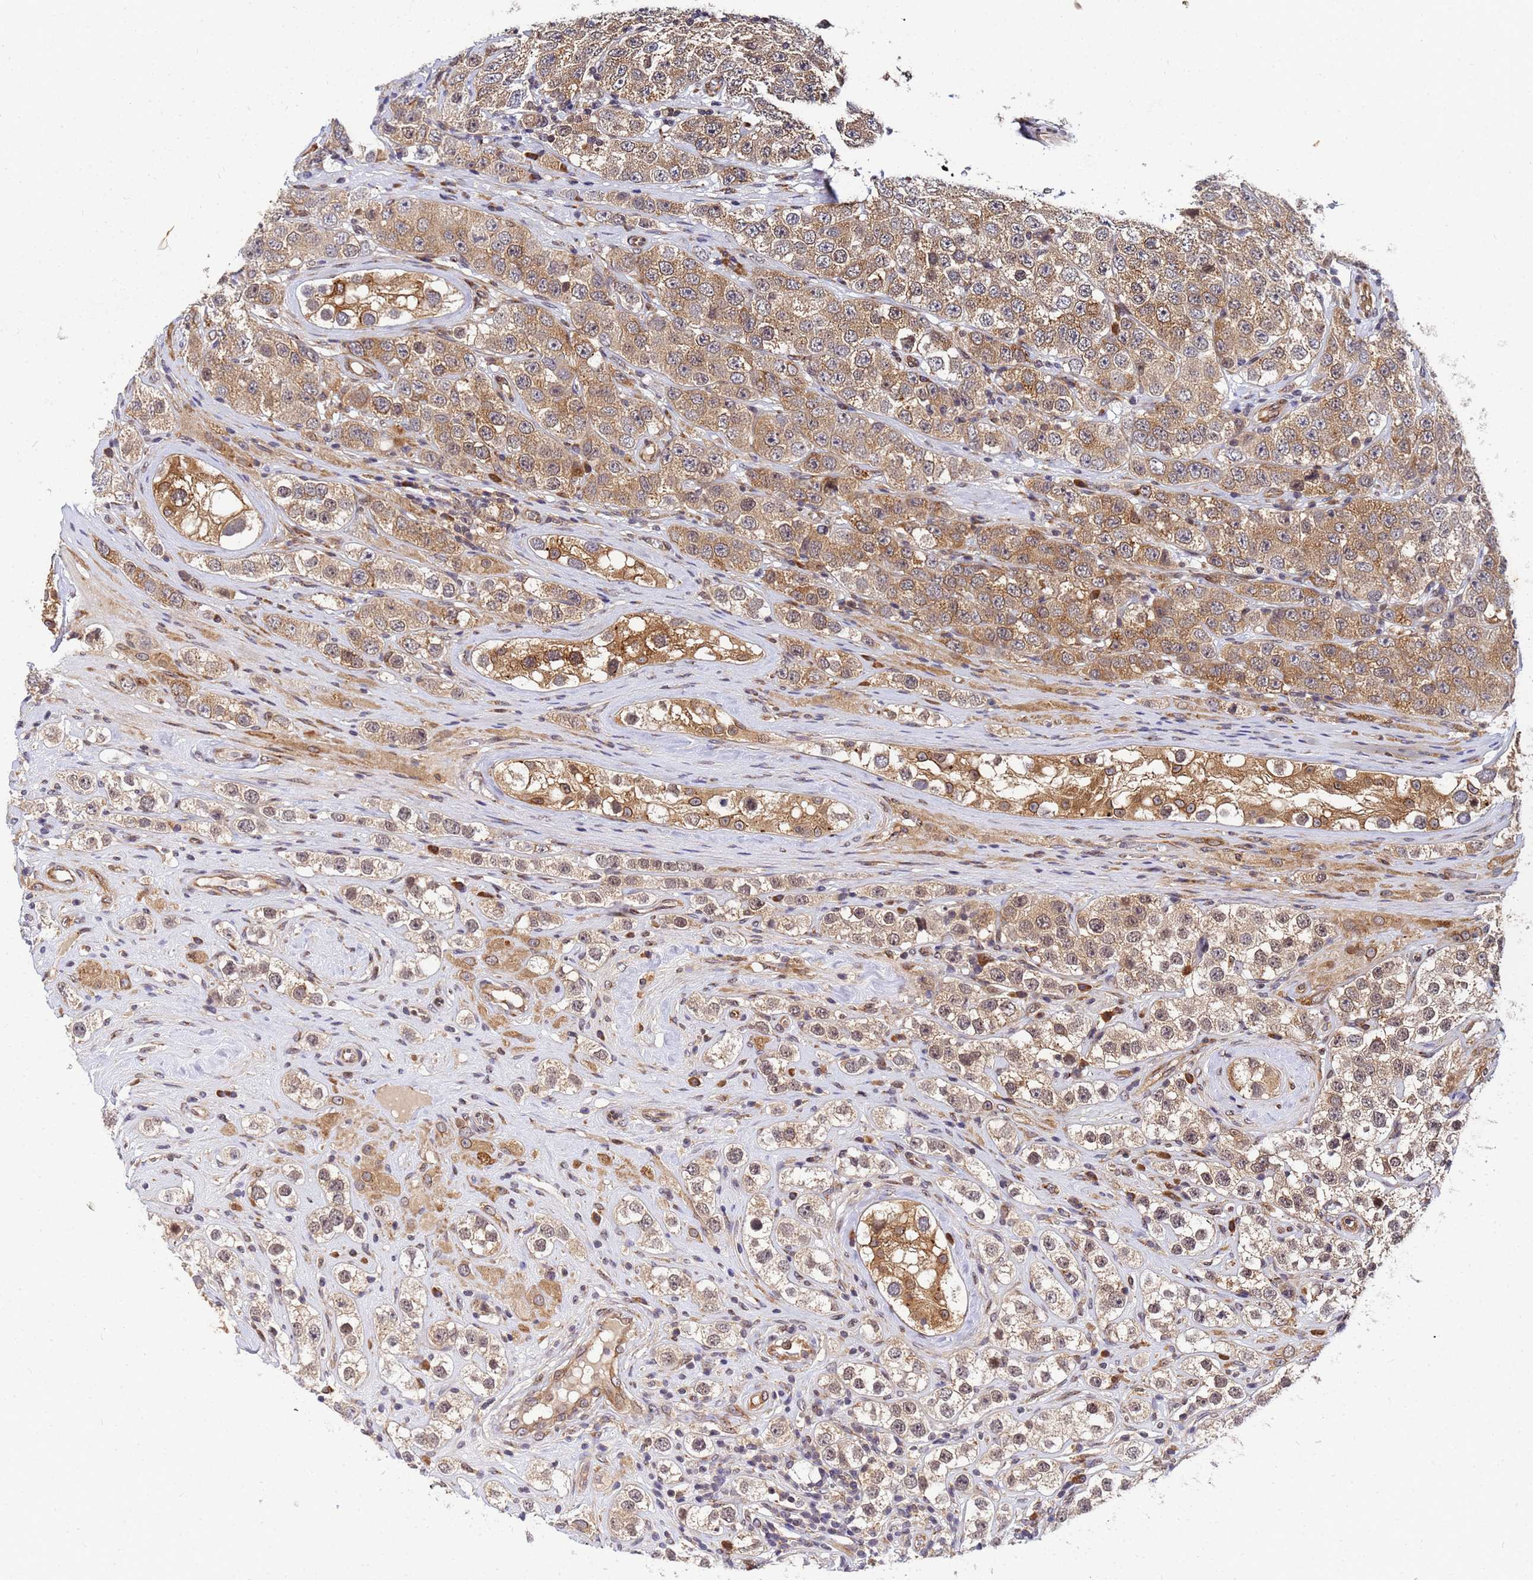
{"staining": {"intensity": "moderate", "quantity": ">75%", "location": "cytoplasmic/membranous"}, "tissue": "testis cancer", "cell_type": "Tumor cells", "image_type": "cancer", "snomed": [{"axis": "morphology", "description": "Seminoma, NOS"}, {"axis": "topography", "description": "Testis"}], "caption": "Immunohistochemical staining of testis cancer (seminoma) demonstrates medium levels of moderate cytoplasmic/membranous staining in approximately >75% of tumor cells. The protein is shown in brown color, while the nuclei are stained blue.", "gene": "UNC93B1", "patient": {"sex": "male", "age": 28}}